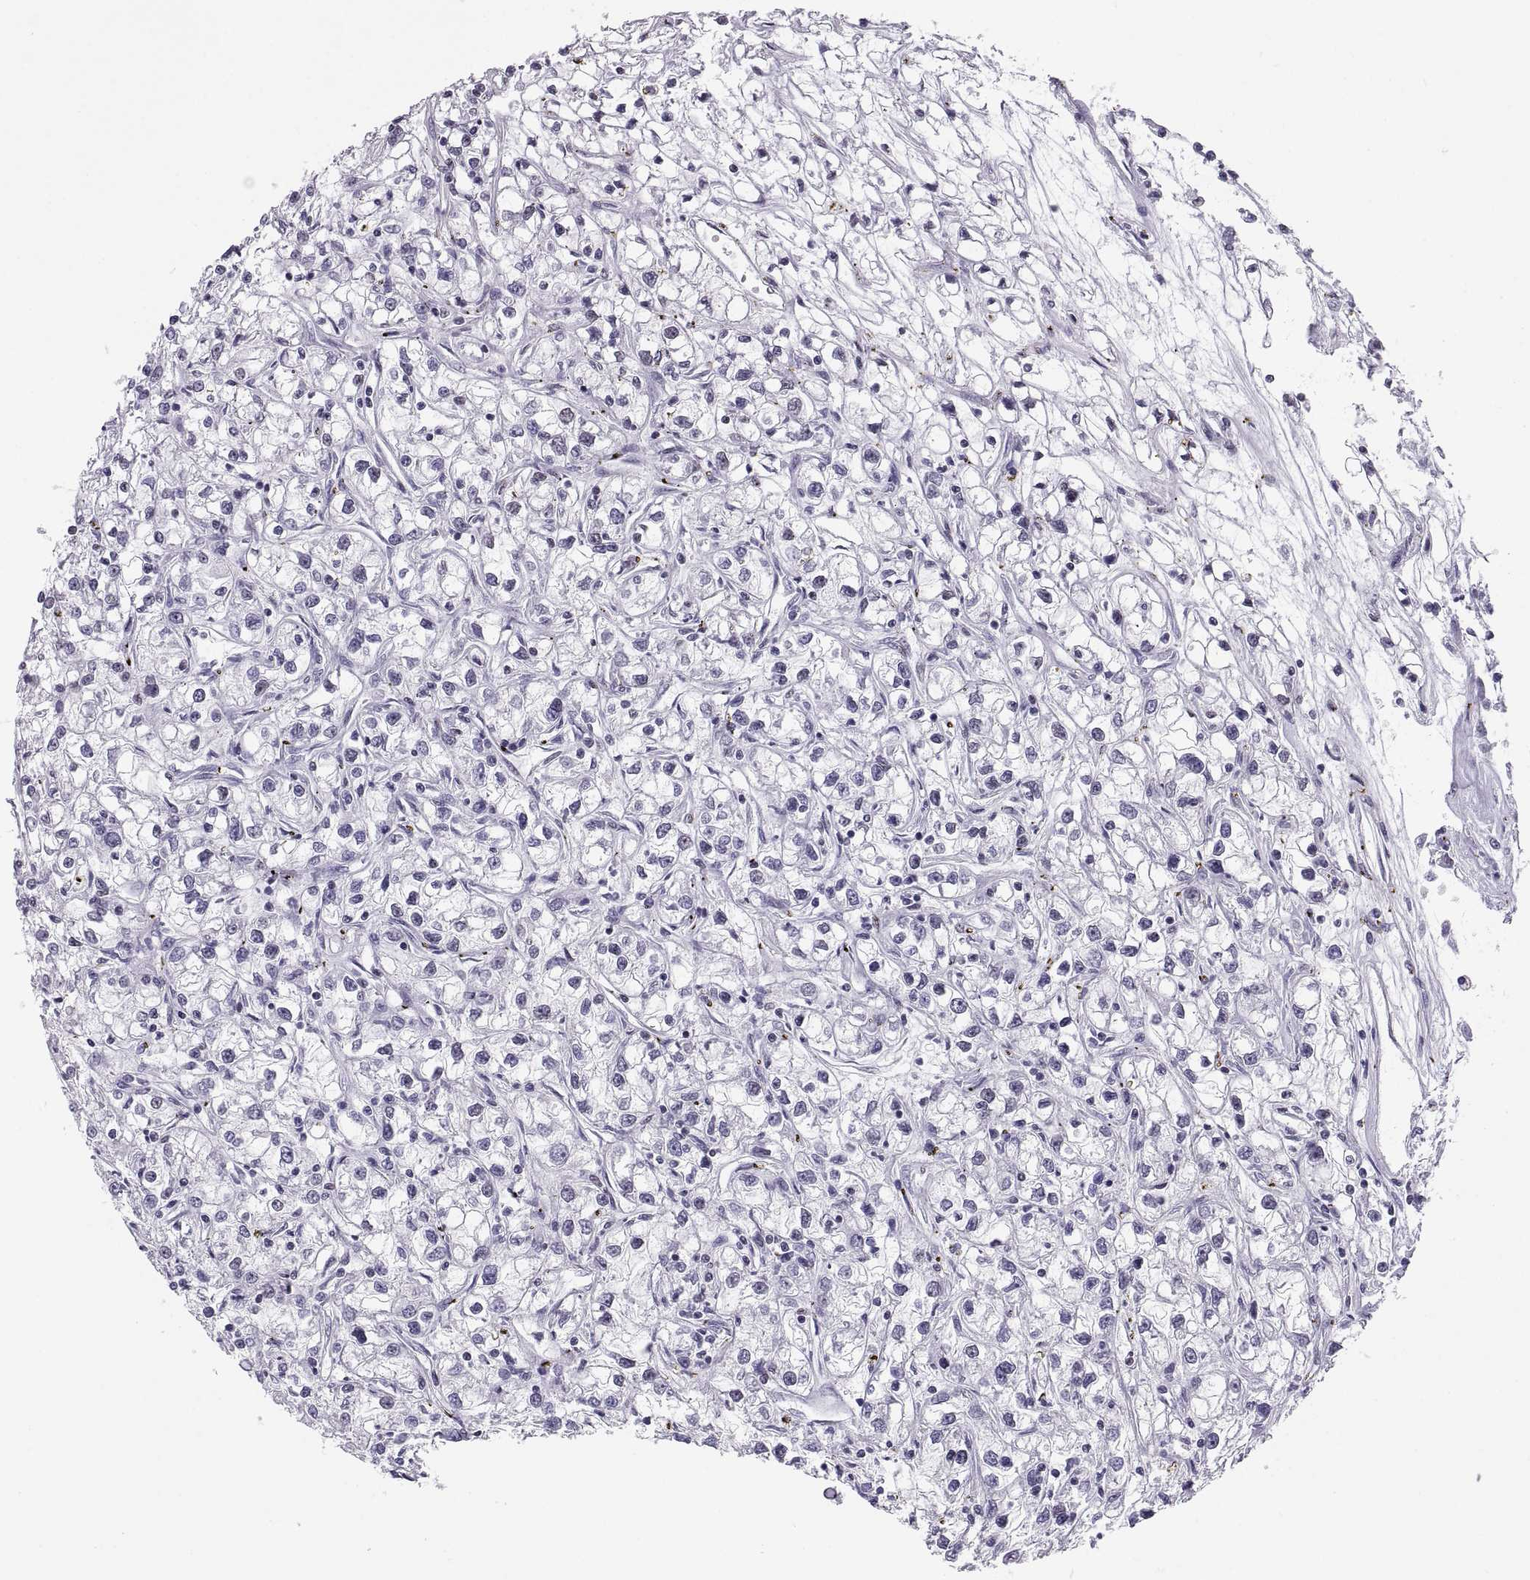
{"staining": {"intensity": "negative", "quantity": "none", "location": "none"}, "tissue": "renal cancer", "cell_type": "Tumor cells", "image_type": "cancer", "snomed": [{"axis": "morphology", "description": "Adenocarcinoma, NOS"}, {"axis": "topography", "description": "Kidney"}], "caption": "A histopathology image of adenocarcinoma (renal) stained for a protein shows no brown staining in tumor cells. (DAB immunohistochemistry visualized using brightfield microscopy, high magnification).", "gene": "CARTPT", "patient": {"sex": "female", "age": 59}}